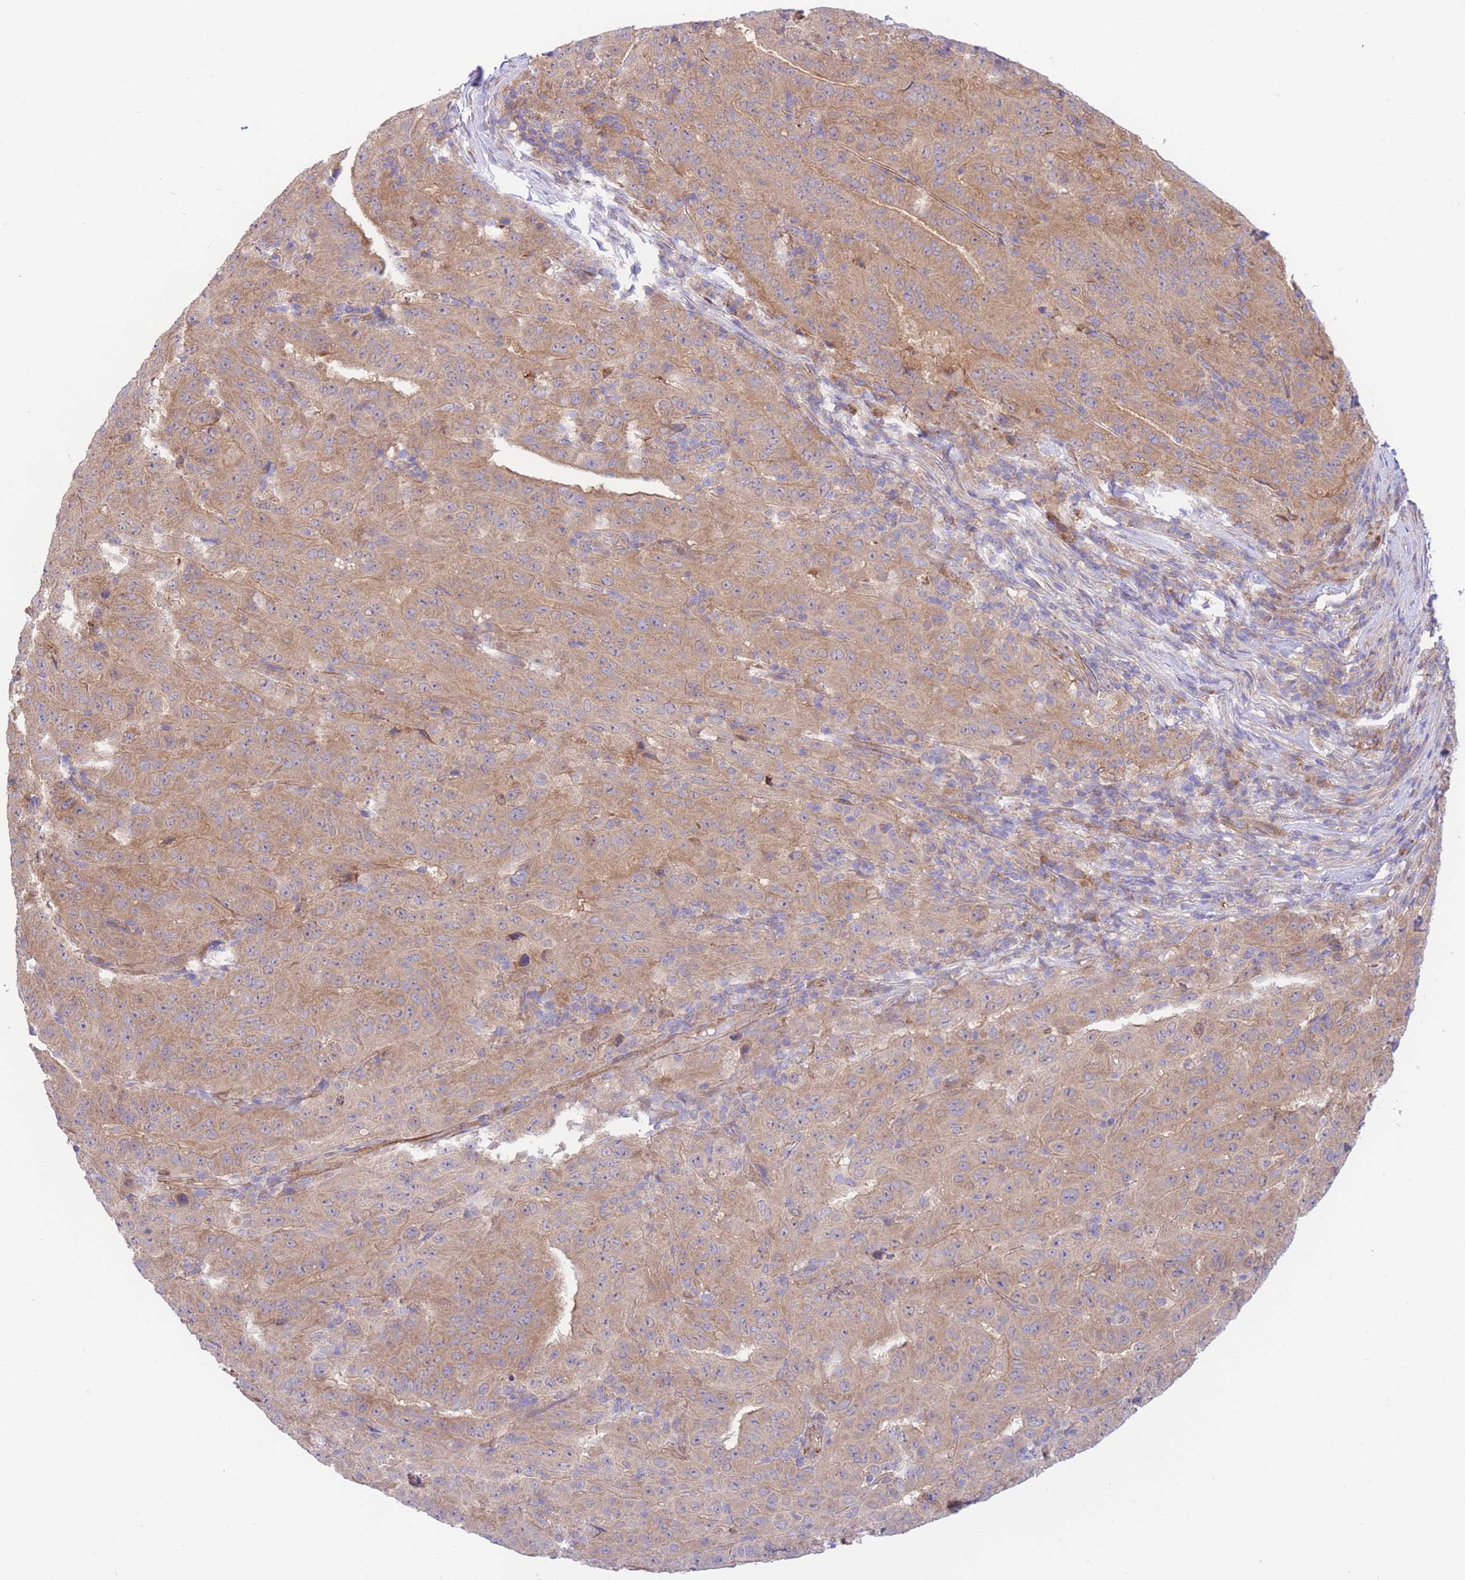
{"staining": {"intensity": "moderate", "quantity": ">75%", "location": "cytoplasmic/membranous"}, "tissue": "pancreatic cancer", "cell_type": "Tumor cells", "image_type": "cancer", "snomed": [{"axis": "morphology", "description": "Adenocarcinoma, NOS"}, {"axis": "topography", "description": "Pancreas"}], "caption": "Pancreatic adenocarcinoma stained with a protein marker displays moderate staining in tumor cells.", "gene": "CHAC1", "patient": {"sex": "male", "age": 63}}